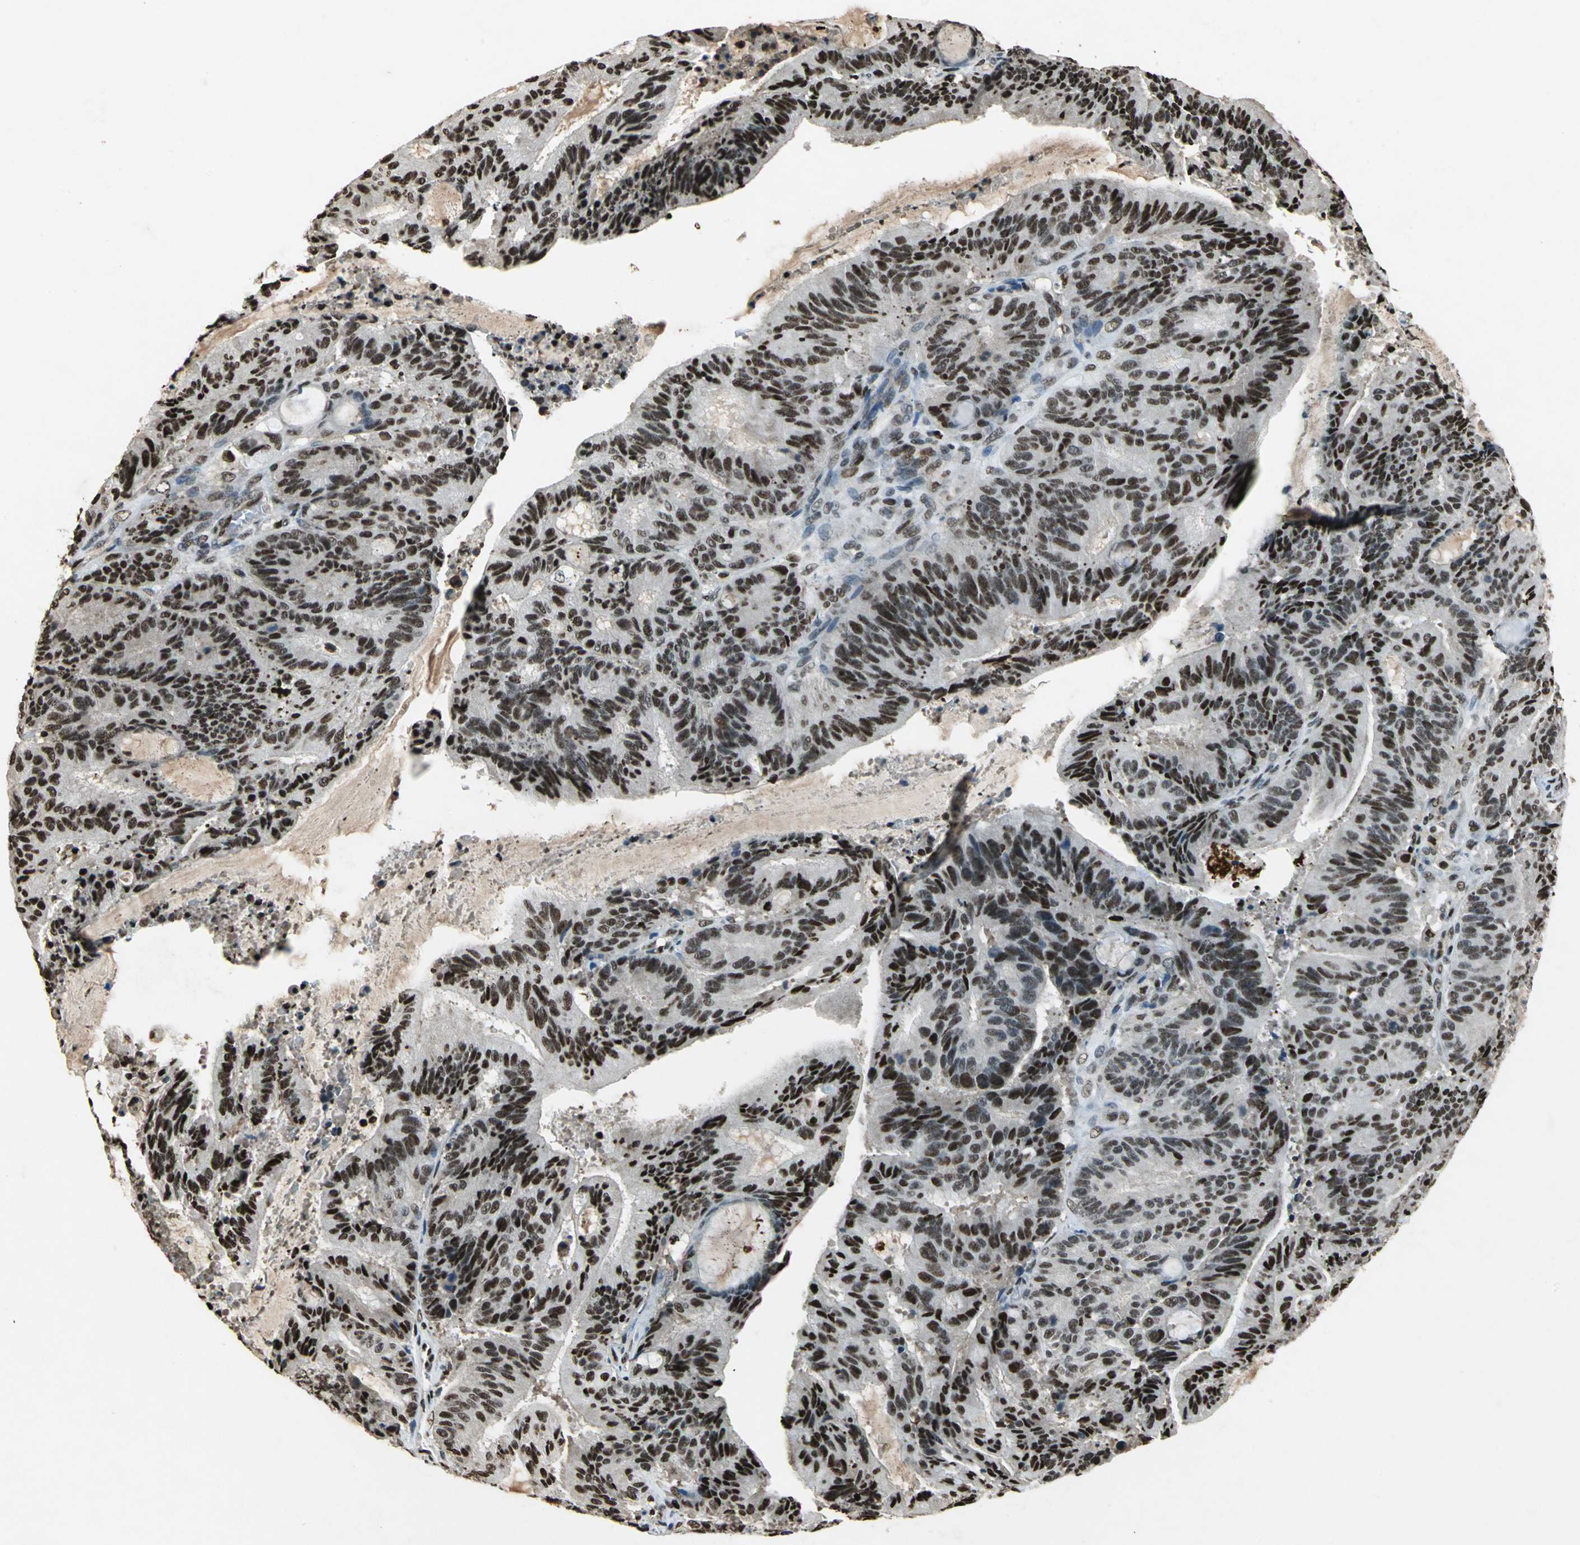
{"staining": {"intensity": "strong", "quantity": ">75%", "location": "nuclear"}, "tissue": "liver cancer", "cell_type": "Tumor cells", "image_type": "cancer", "snomed": [{"axis": "morphology", "description": "Cholangiocarcinoma"}, {"axis": "topography", "description": "Liver"}], "caption": "Tumor cells exhibit high levels of strong nuclear positivity in about >75% of cells in liver cholangiocarcinoma.", "gene": "ANP32A", "patient": {"sex": "female", "age": 73}}